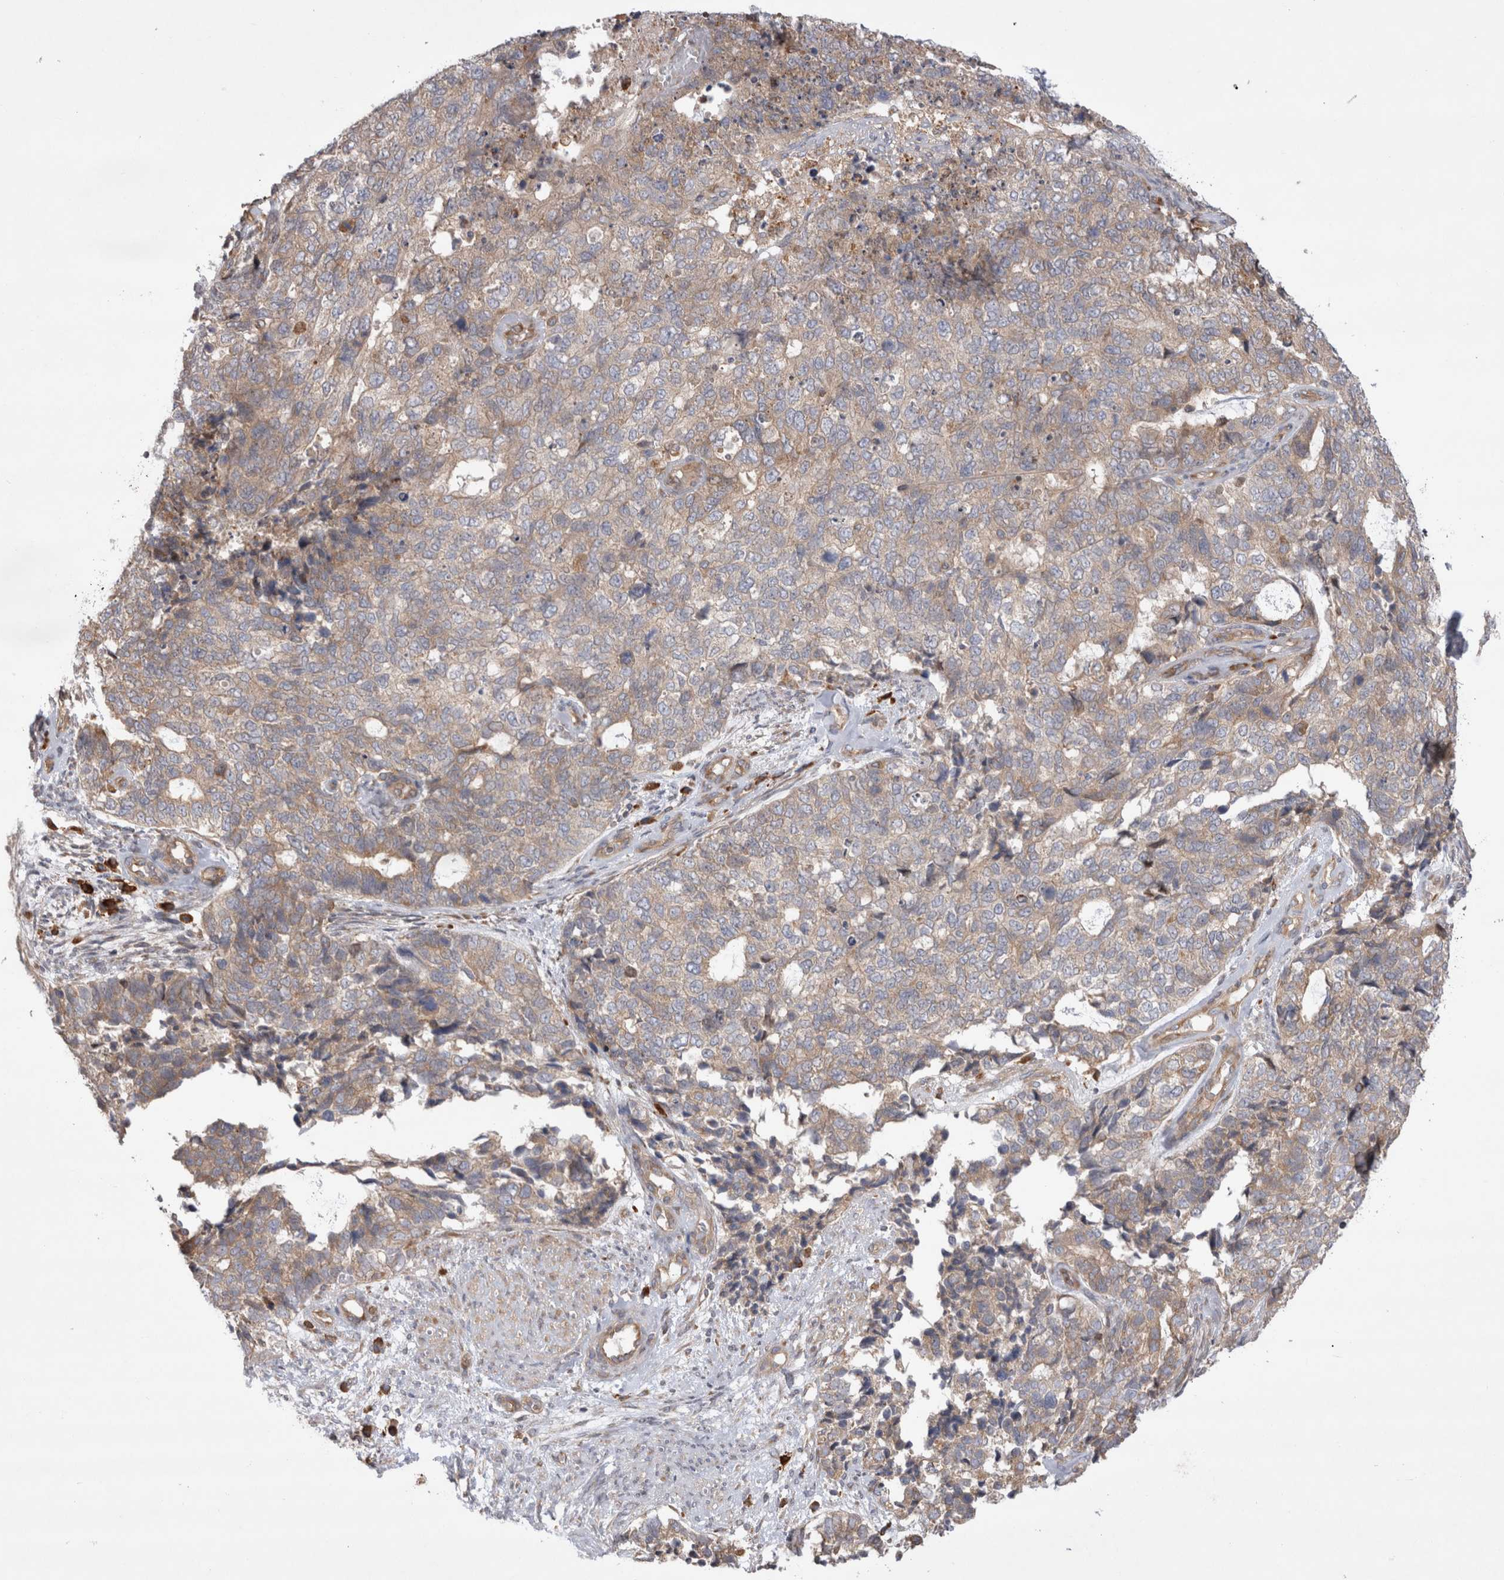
{"staining": {"intensity": "weak", "quantity": "<25%", "location": "cytoplasmic/membranous"}, "tissue": "cervical cancer", "cell_type": "Tumor cells", "image_type": "cancer", "snomed": [{"axis": "morphology", "description": "Squamous cell carcinoma, NOS"}, {"axis": "topography", "description": "Cervix"}], "caption": "There is no significant expression in tumor cells of cervical cancer (squamous cell carcinoma).", "gene": "PDCD10", "patient": {"sex": "female", "age": 63}}